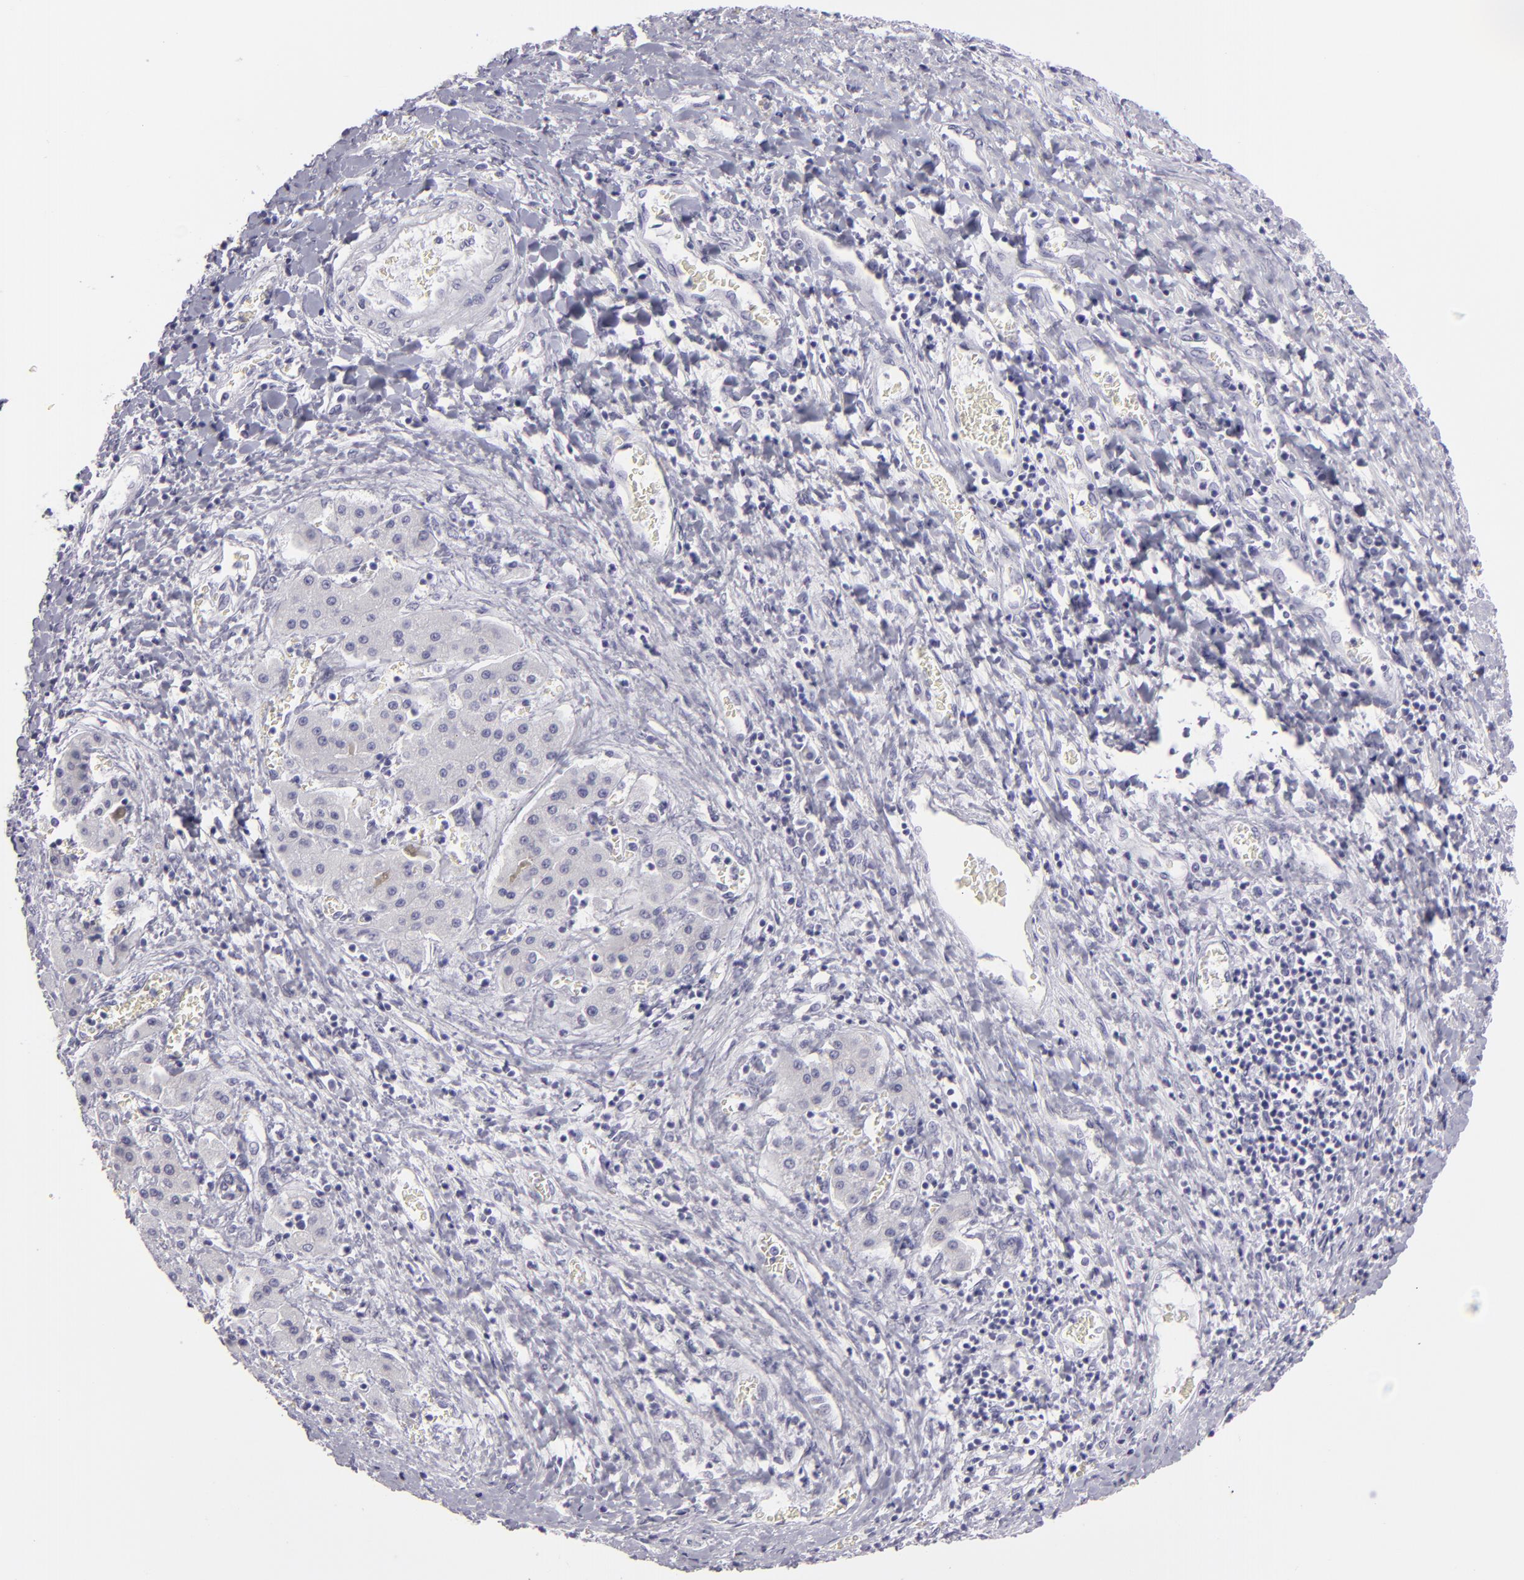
{"staining": {"intensity": "negative", "quantity": "none", "location": "none"}, "tissue": "liver cancer", "cell_type": "Tumor cells", "image_type": "cancer", "snomed": [{"axis": "morphology", "description": "Carcinoma, Hepatocellular, NOS"}, {"axis": "topography", "description": "Liver"}], "caption": "Immunohistochemistry micrograph of hepatocellular carcinoma (liver) stained for a protein (brown), which shows no staining in tumor cells.", "gene": "DLG4", "patient": {"sex": "male", "age": 24}}